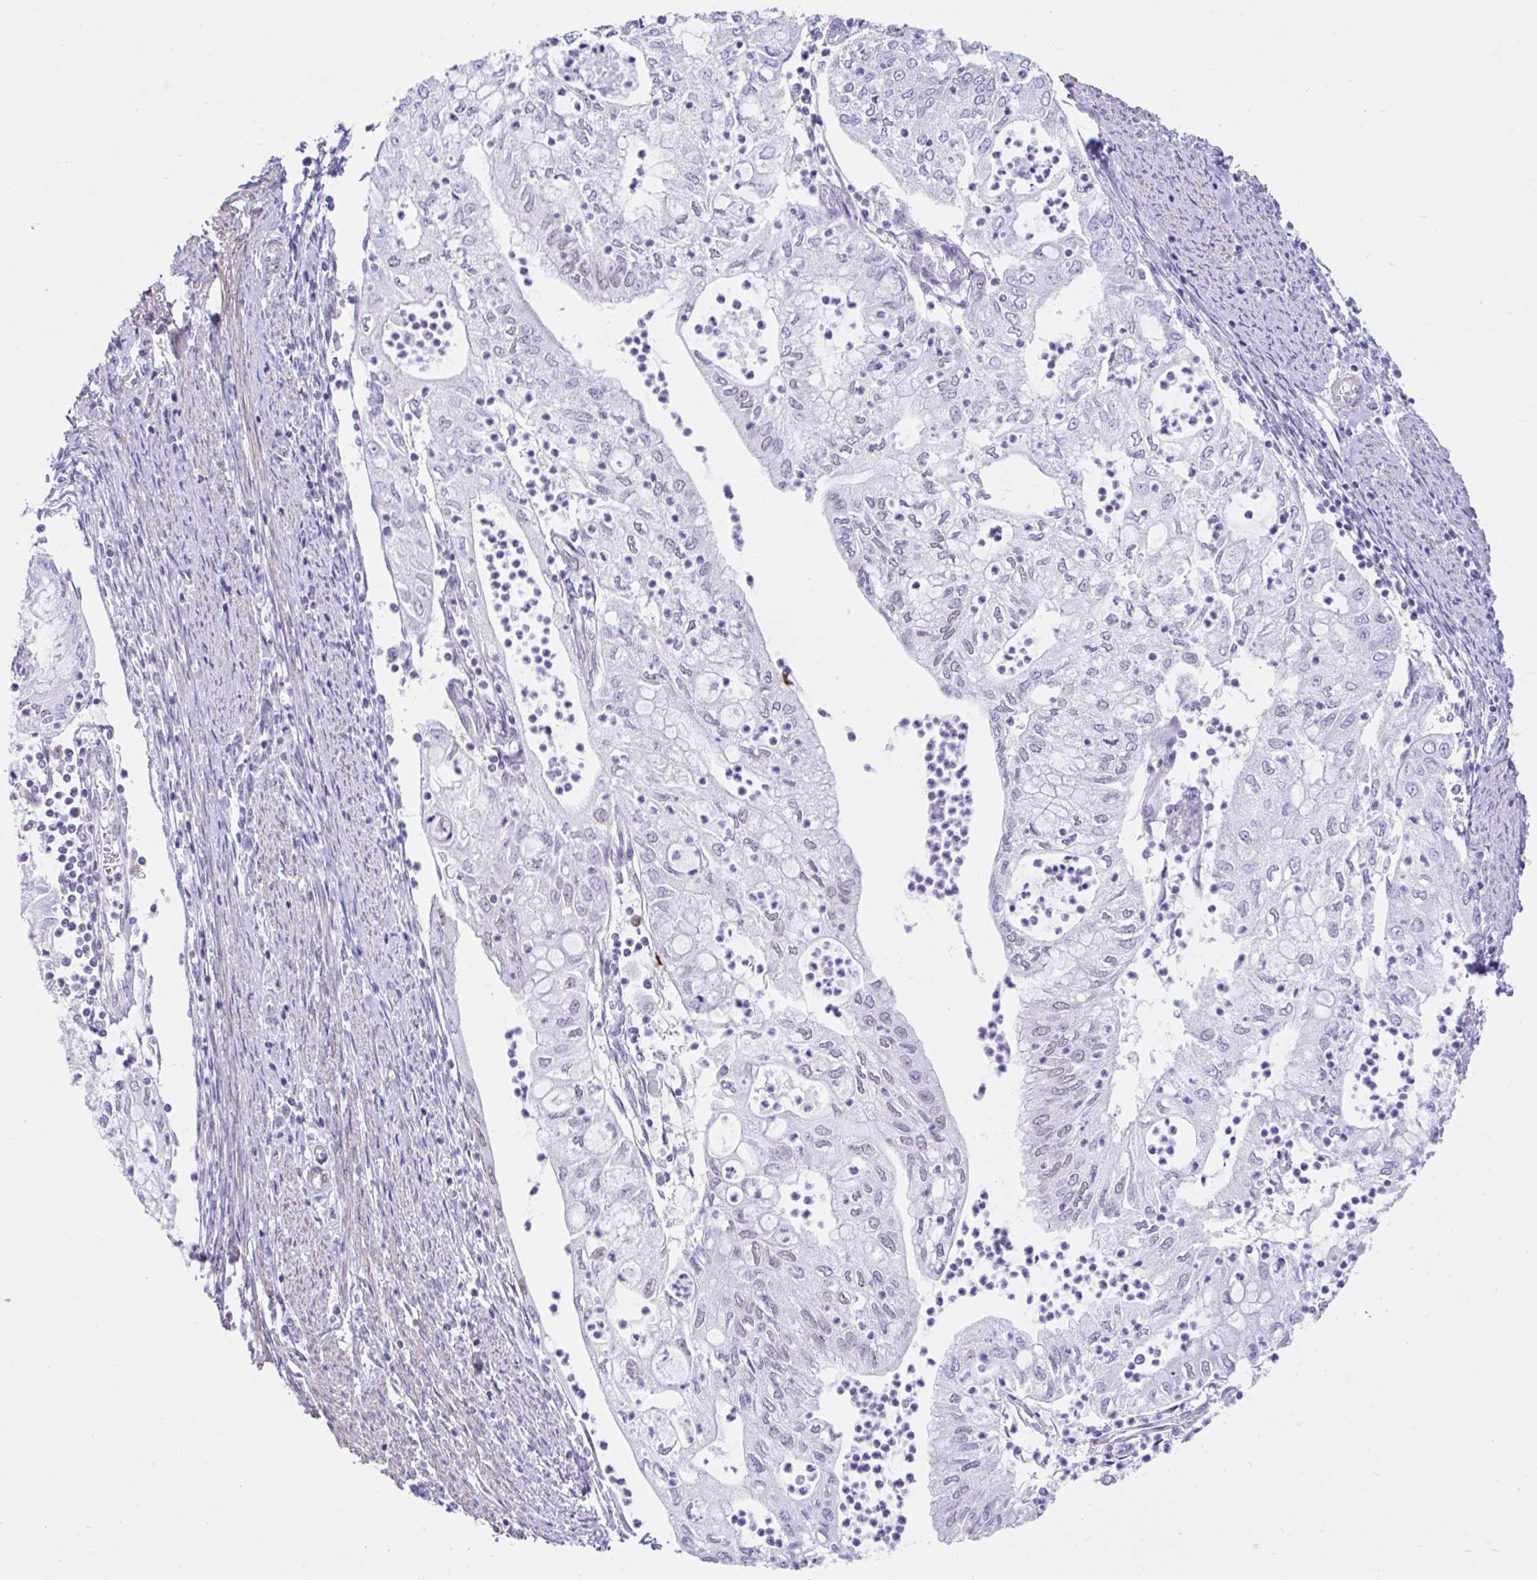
{"staining": {"intensity": "negative", "quantity": "none", "location": "none"}, "tissue": "endometrial cancer", "cell_type": "Tumor cells", "image_type": "cancer", "snomed": [{"axis": "morphology", "description": "Adenocarcinoma, NOS"}, {"axis": "topography", "description": "Endometrium"}], "caption": "Endometrial cancer was stained to show a protein in brown. There is no significant positivity in tumor cells.", "gene": "DCAF17", "patient": {"sex": "female", "age": 75}}